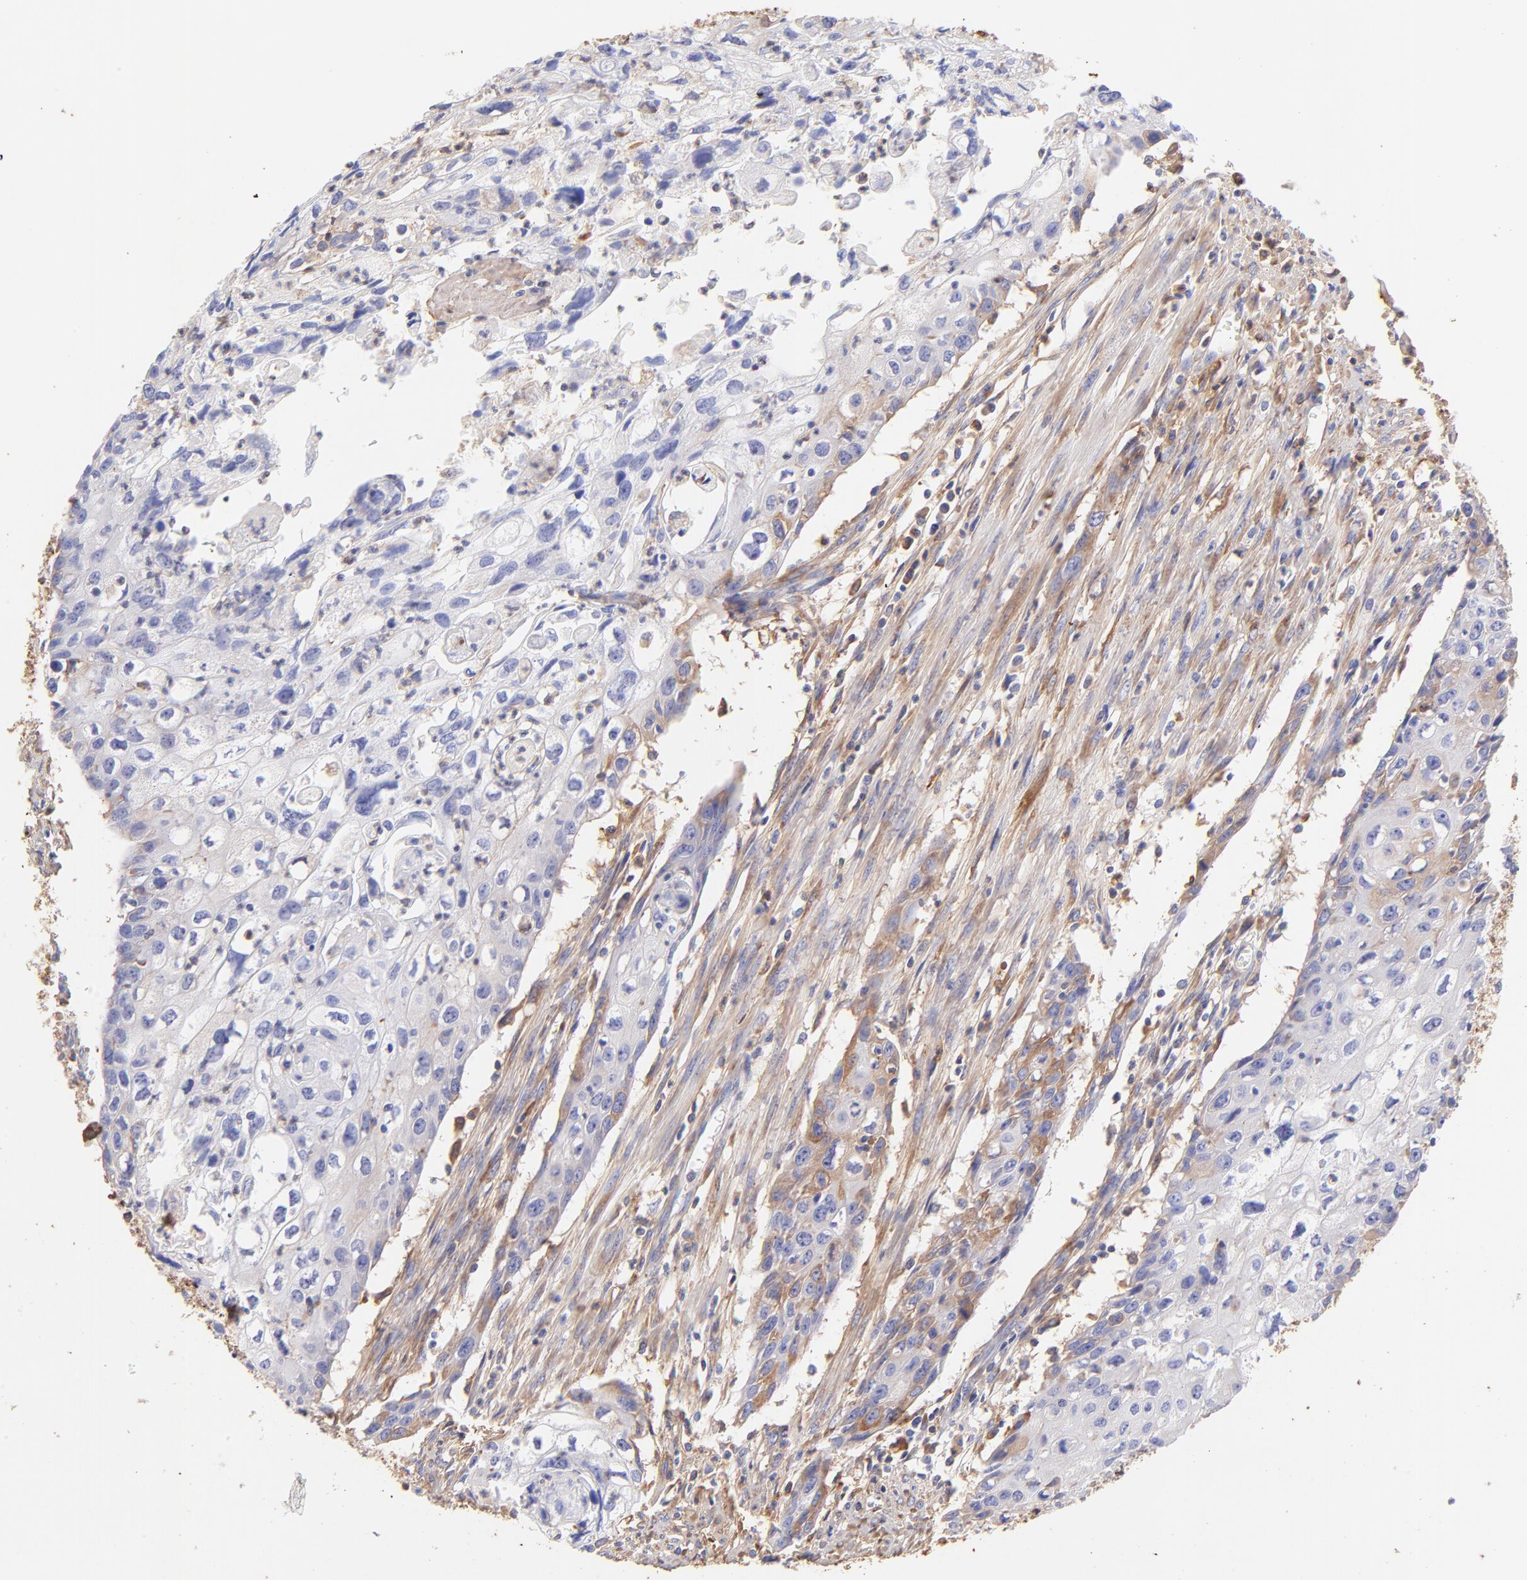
{"staining": {"intensity": "moderate", "quantity": "<25%", "location": "cytoplasmic/membranous"}, "tissue": "urothelial cancer", "cell_type": "Tumor cells", "image_type": "cancer", "snomed": [{"axis": "morphology", "description": "Urothelial carcinoma, High grade"}, {"axis": "topography", "description": "Urinary bladder"}], "caption": "Immunohistochemical staining of human high-grade urothelial carcinoma shows low levels of moderate cytoplasmic/membranous staining in approximately <25% of tumor cells.", "gene": "BGN", "patient": {"sex": "male", "age": 54}}